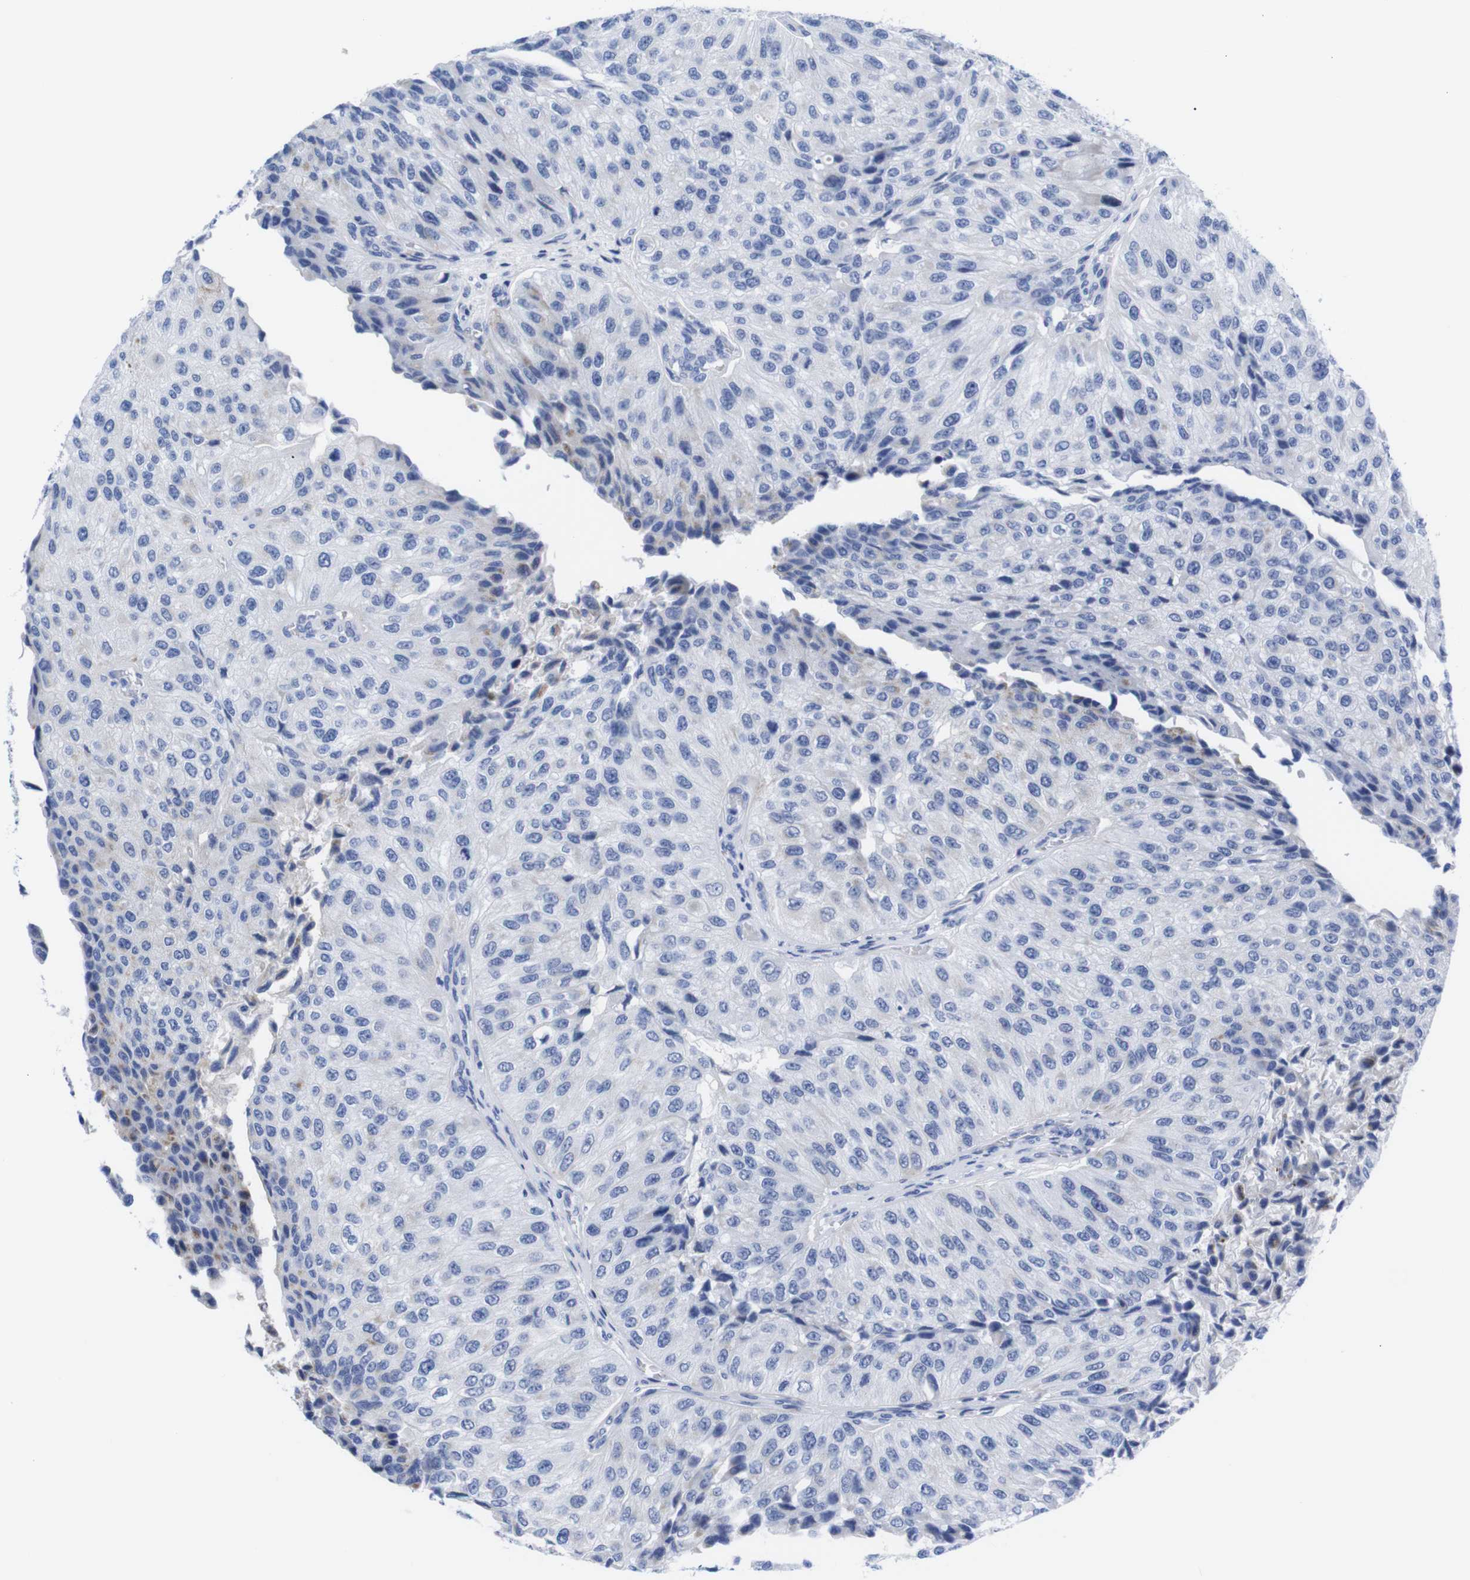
{"staining": {"intensity": "negative", "quantity": "none", "location": "none"}, "tissue": "urothelial cancer", "cell_type": "Tumor cells", "image_type": "cancer", "snomed": [{"axis": "morphology", "description": "Urothelial carcinoma, High grade"}, {"axis": "topography", "description": "Kidney"}, {"axis": "topography", "description": "Urinary bladder"}], "caption": "The immunohistochemistry (IHC) image has no significant positivity in tumor cells of urothelial cancer tissue.", "gene": "LRRC55", "patient": {"sex": "male", "age": 77}}